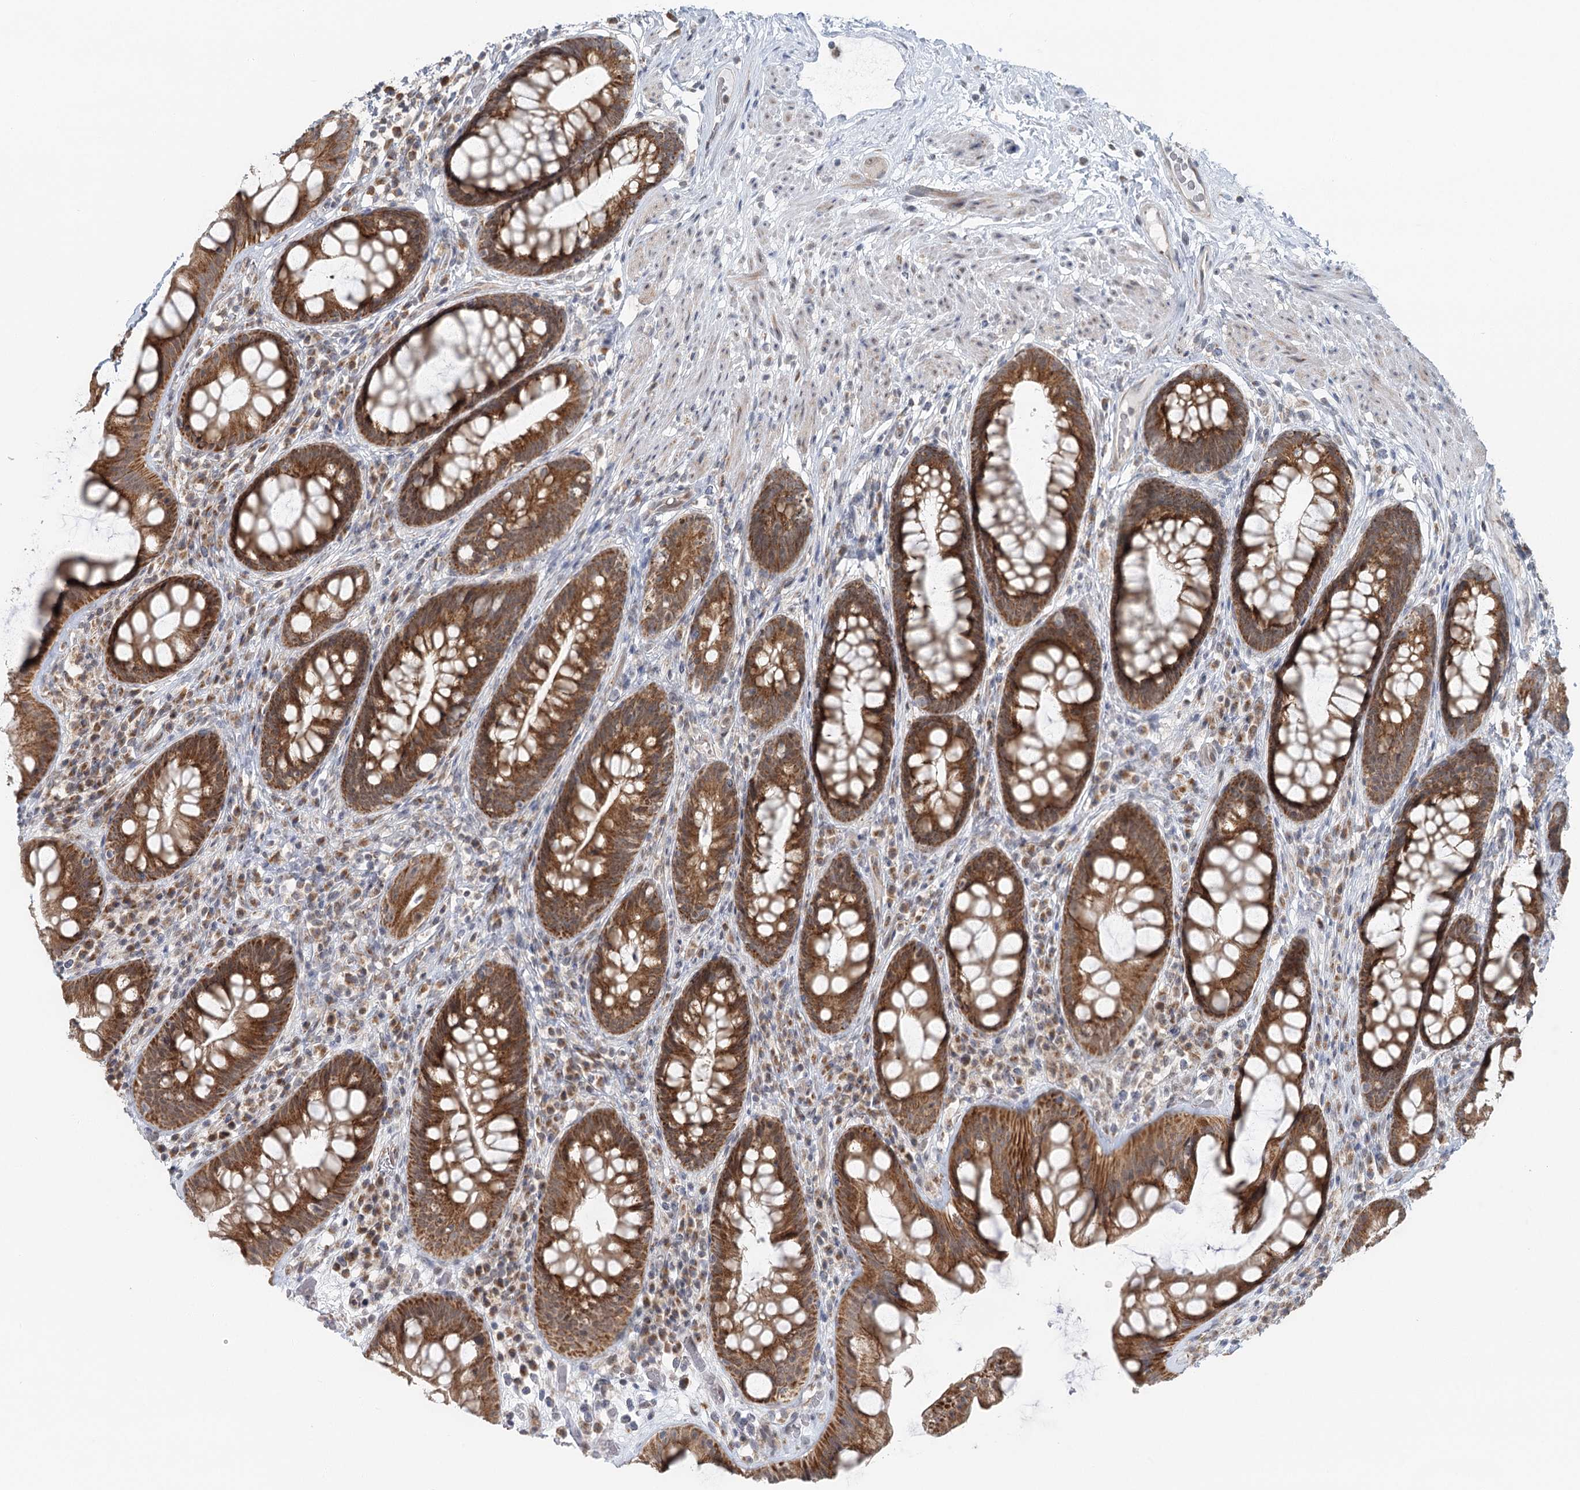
{"staining": {"intensity": "strong", "quantity": ">75%", "location": "cytoplasmic/membranous"}, "tissue": "rectum", "cell_type": "Glandular cells", "image_type": "normal", "snomed": [{"axis": "morphology", "description": "Normal tissue, NOS"}, {"axis": "topography", "description": "Rectum"}], "caption": "Immunohistochemistry histopathology image of benign rectum: human rectum stained using immunohistochemistry (IHC) displays high levels of strong protein expression localized specifically in the cytoplasmic/membranous of glandular cells, appearing as a cytoplasmic/membranous brown color.", "gene": "RNF150", "patient": {"sex": "male", "age": 74}}